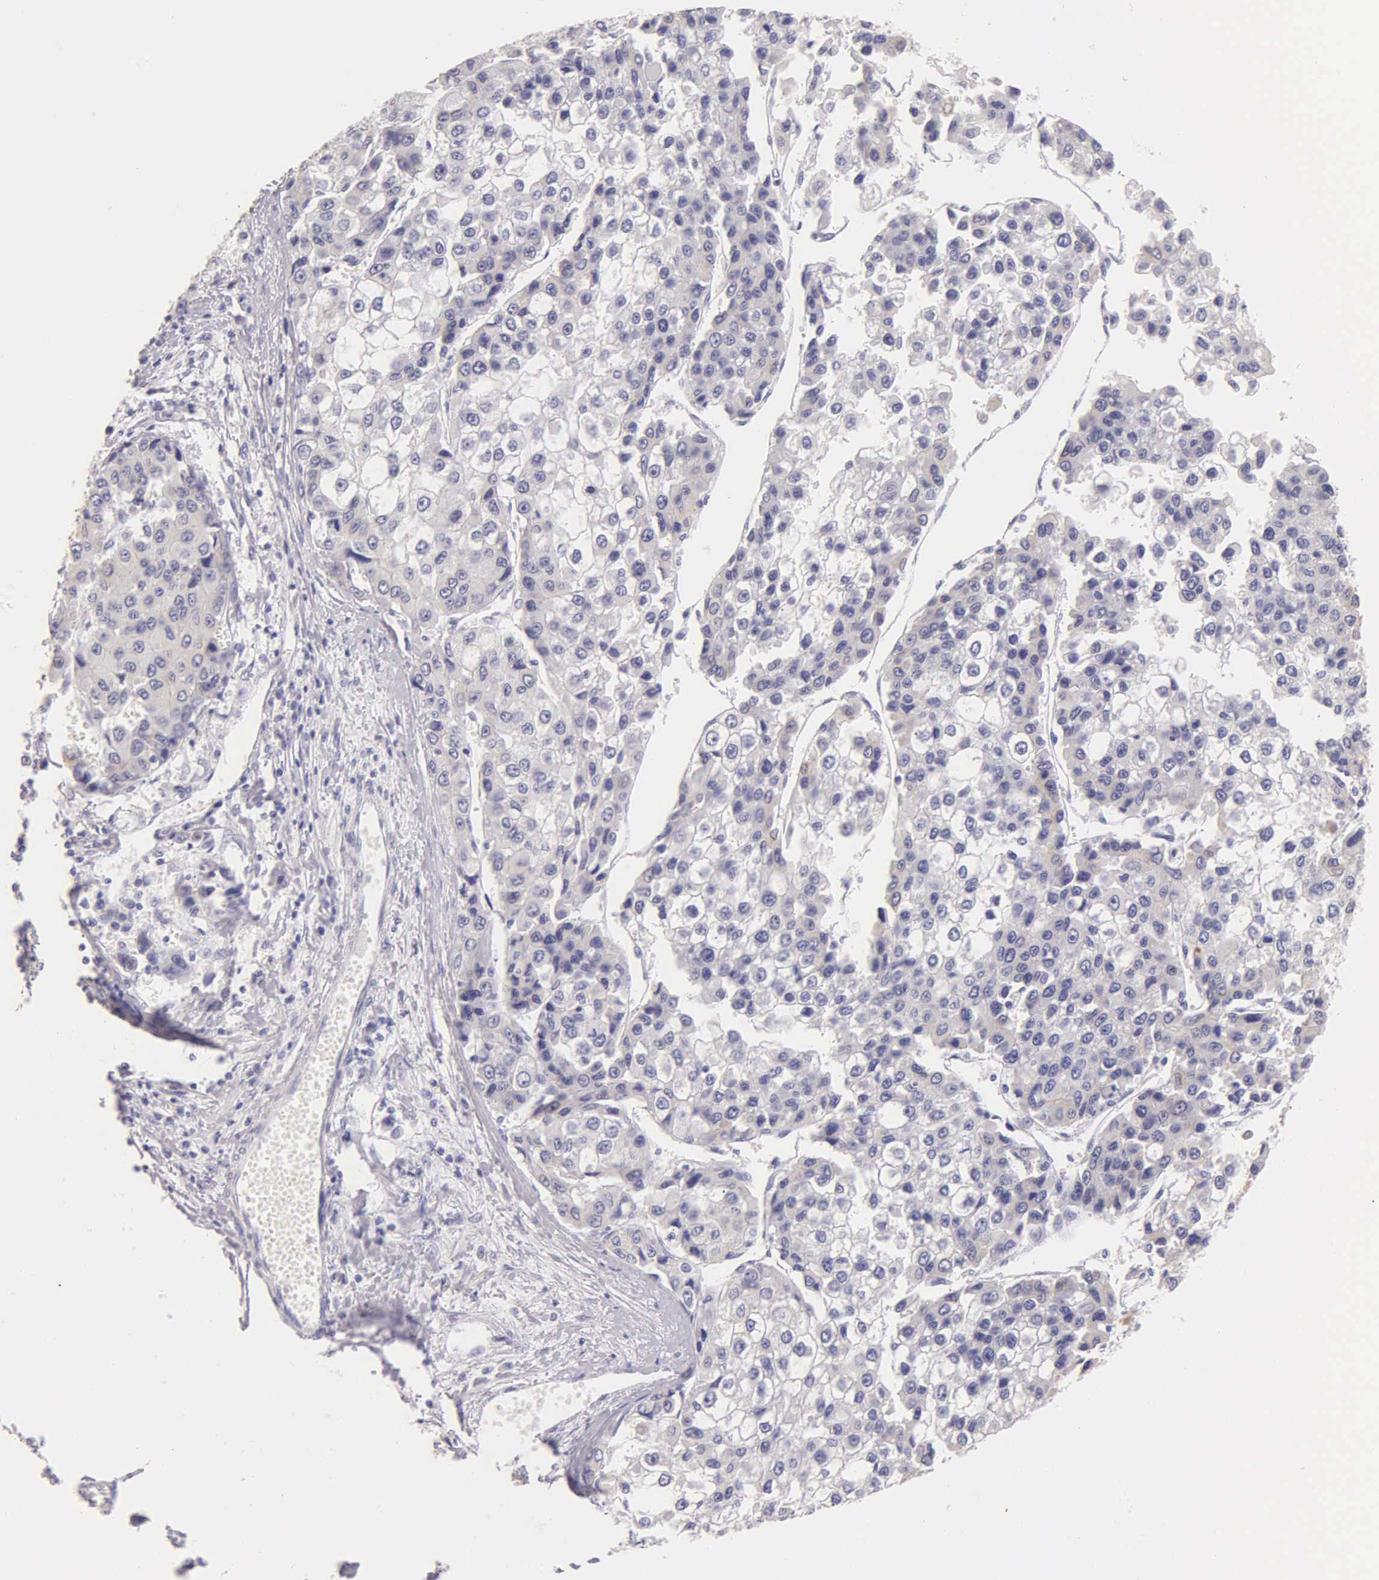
{"staining": {"intensity": "negative", "quantity": "none", "location": "none"}, "tissue": "liver cancer", "cell_type": "Tumor cells", "image_type": "cancer", "snomed": [{"axis": "morphology", "description": "Carcinoma, Hepatocellular, NOS"}, {"axis": "topography", "description": "Liver"}], "caption": "High magnification brightfield microscopy of liver cancer (hepatocellular carcinoma) stained with DAB (brown) and counterstained with hematoxylin (blue): tumor cells show no significant staining.", "gene": "KRT17", "patient": {"sex": "female", "age": 66}}